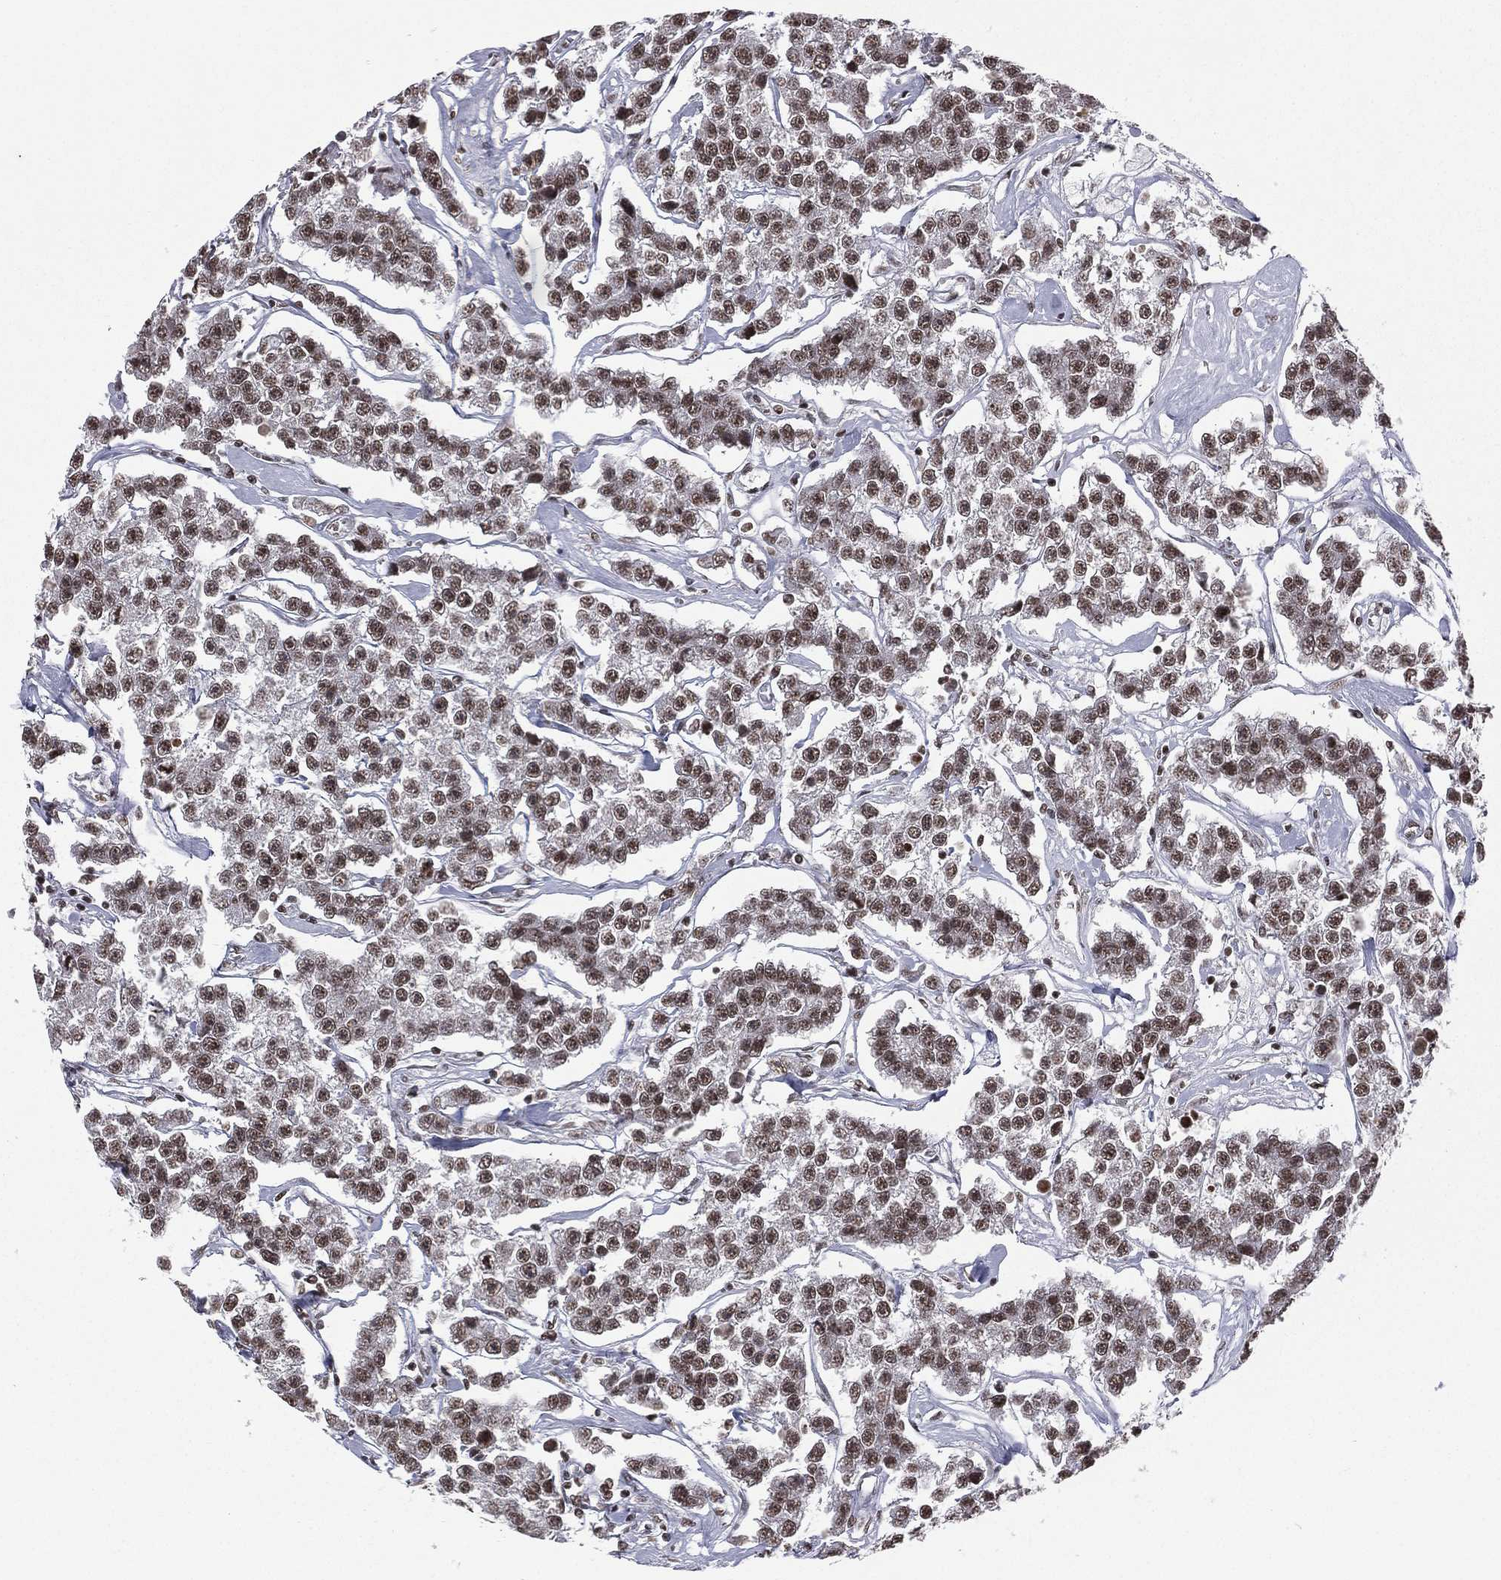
{"staining": {"intensity": "moderate", "quantity": ">75%", "location": "nuclear"}, "tissue": "testis cancer", "cell_type": "Tumor cells", "image_type": "cancer", "snomed": [{"axis": "morphology", "description": "Seminoma, NOS"}, {"axis": "topography", "description": "Testis"}], "caption": "Immunohistochemistry (IHC) of human testis cancer displays medium levels of moderate nuclear staining in approximately >75% of tumor cells. Using DAB (3,3'-diaminobenzidine) (brown) and hematoxylin (blue) stains, captured at high magnification using brightfield microscopy.", "gene": "RFX7", "patient": {"sex": "male", "age": 59}}